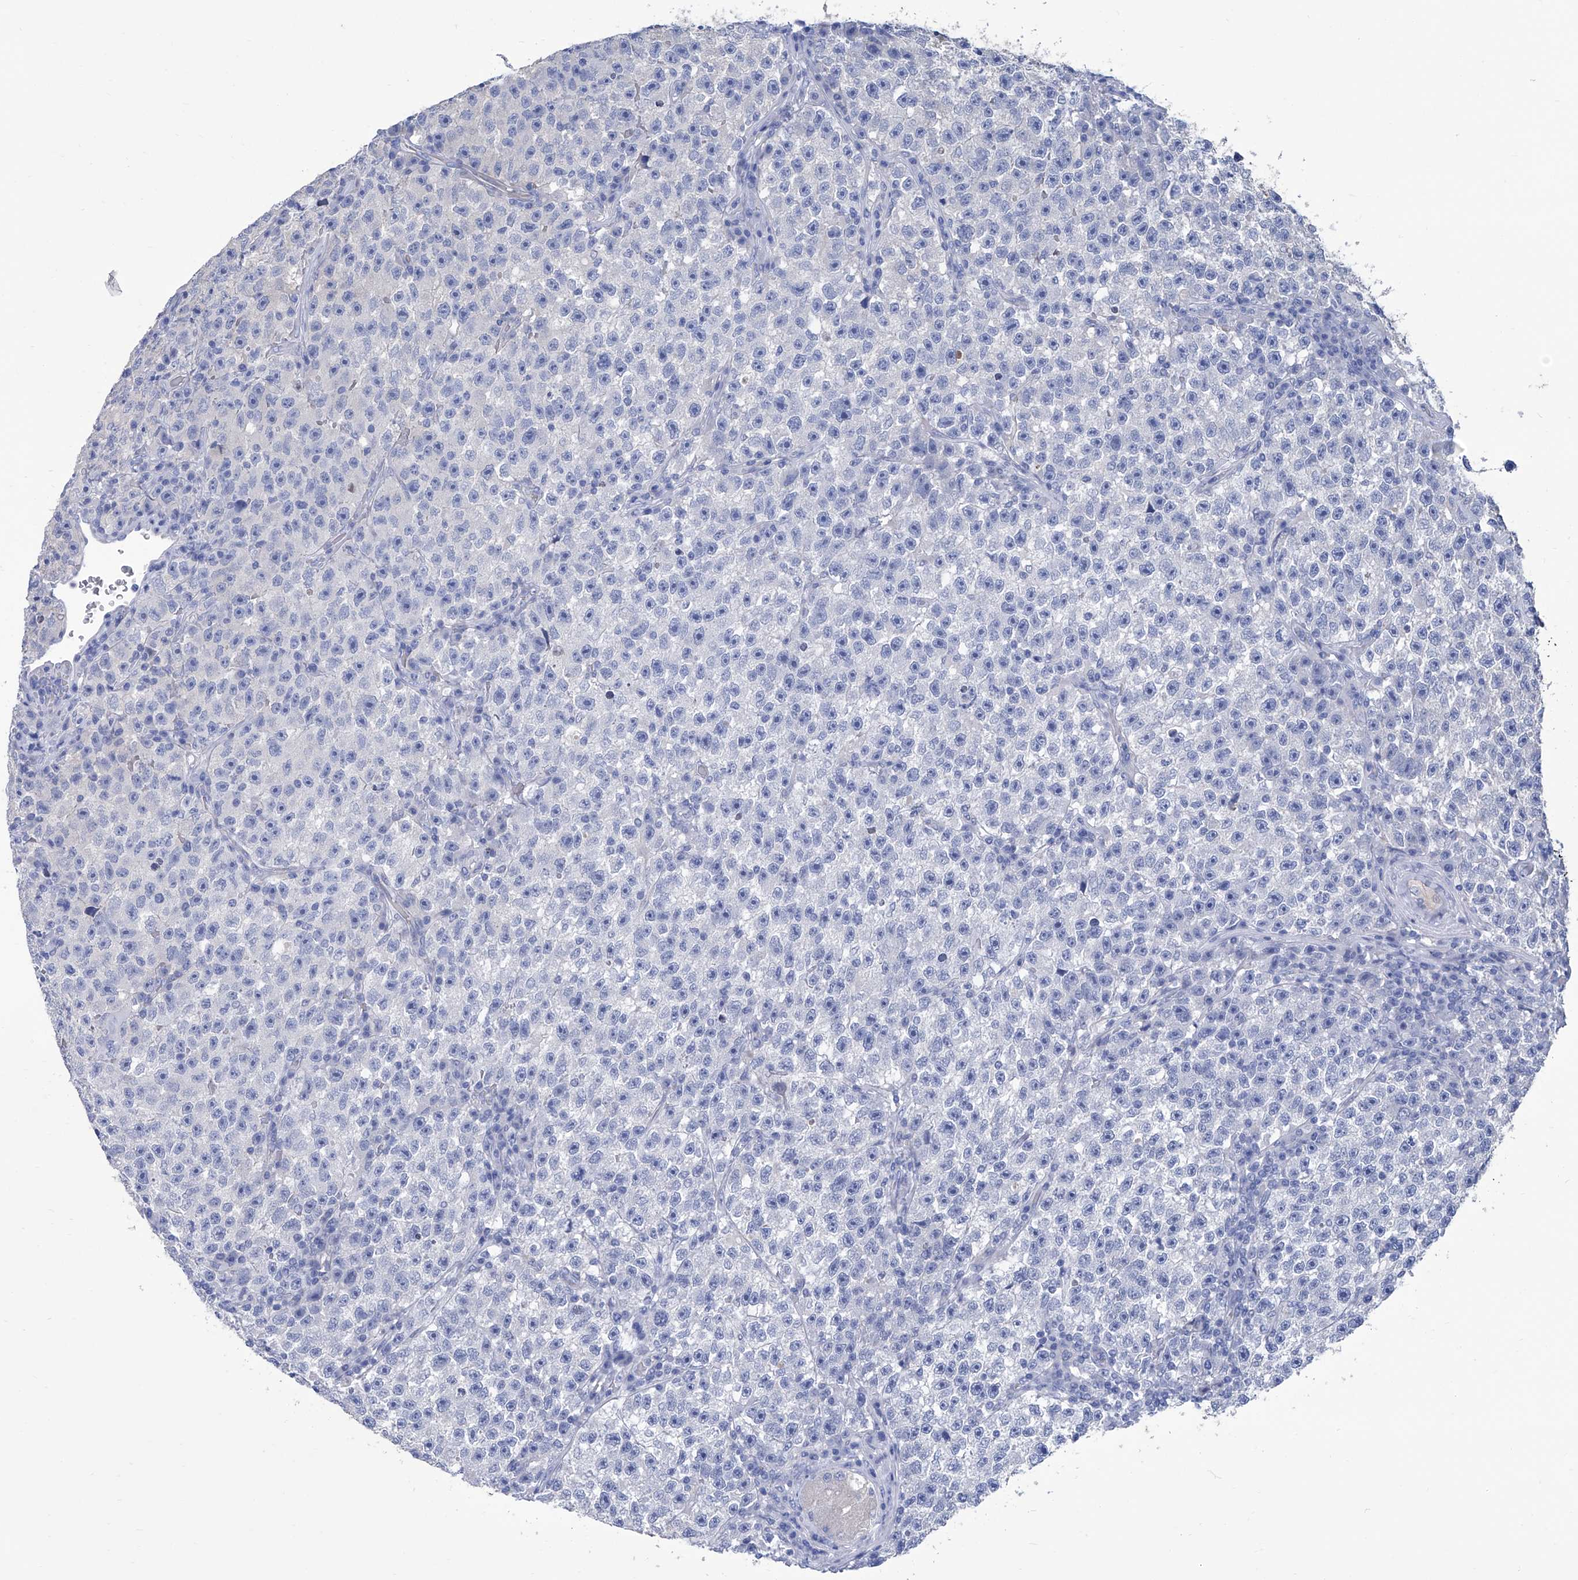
{"staining": {"intensity": "negative", "quantity": "none", "location": "none"}, "tissue": "testis cancer", "cell_type": "Tumor cells", "image_type": "cancer", "snomed": [{"axis": "morphology", "description": "Seminoma, NOS"}, {"axis": "topography", "description": "Testis"}], "caption": "This is an IHC photomicrograph of human testis cancer. There is no staining in tumor cells.", "gene": "SMS", "patient": {"sex": "male", "age": 22}}